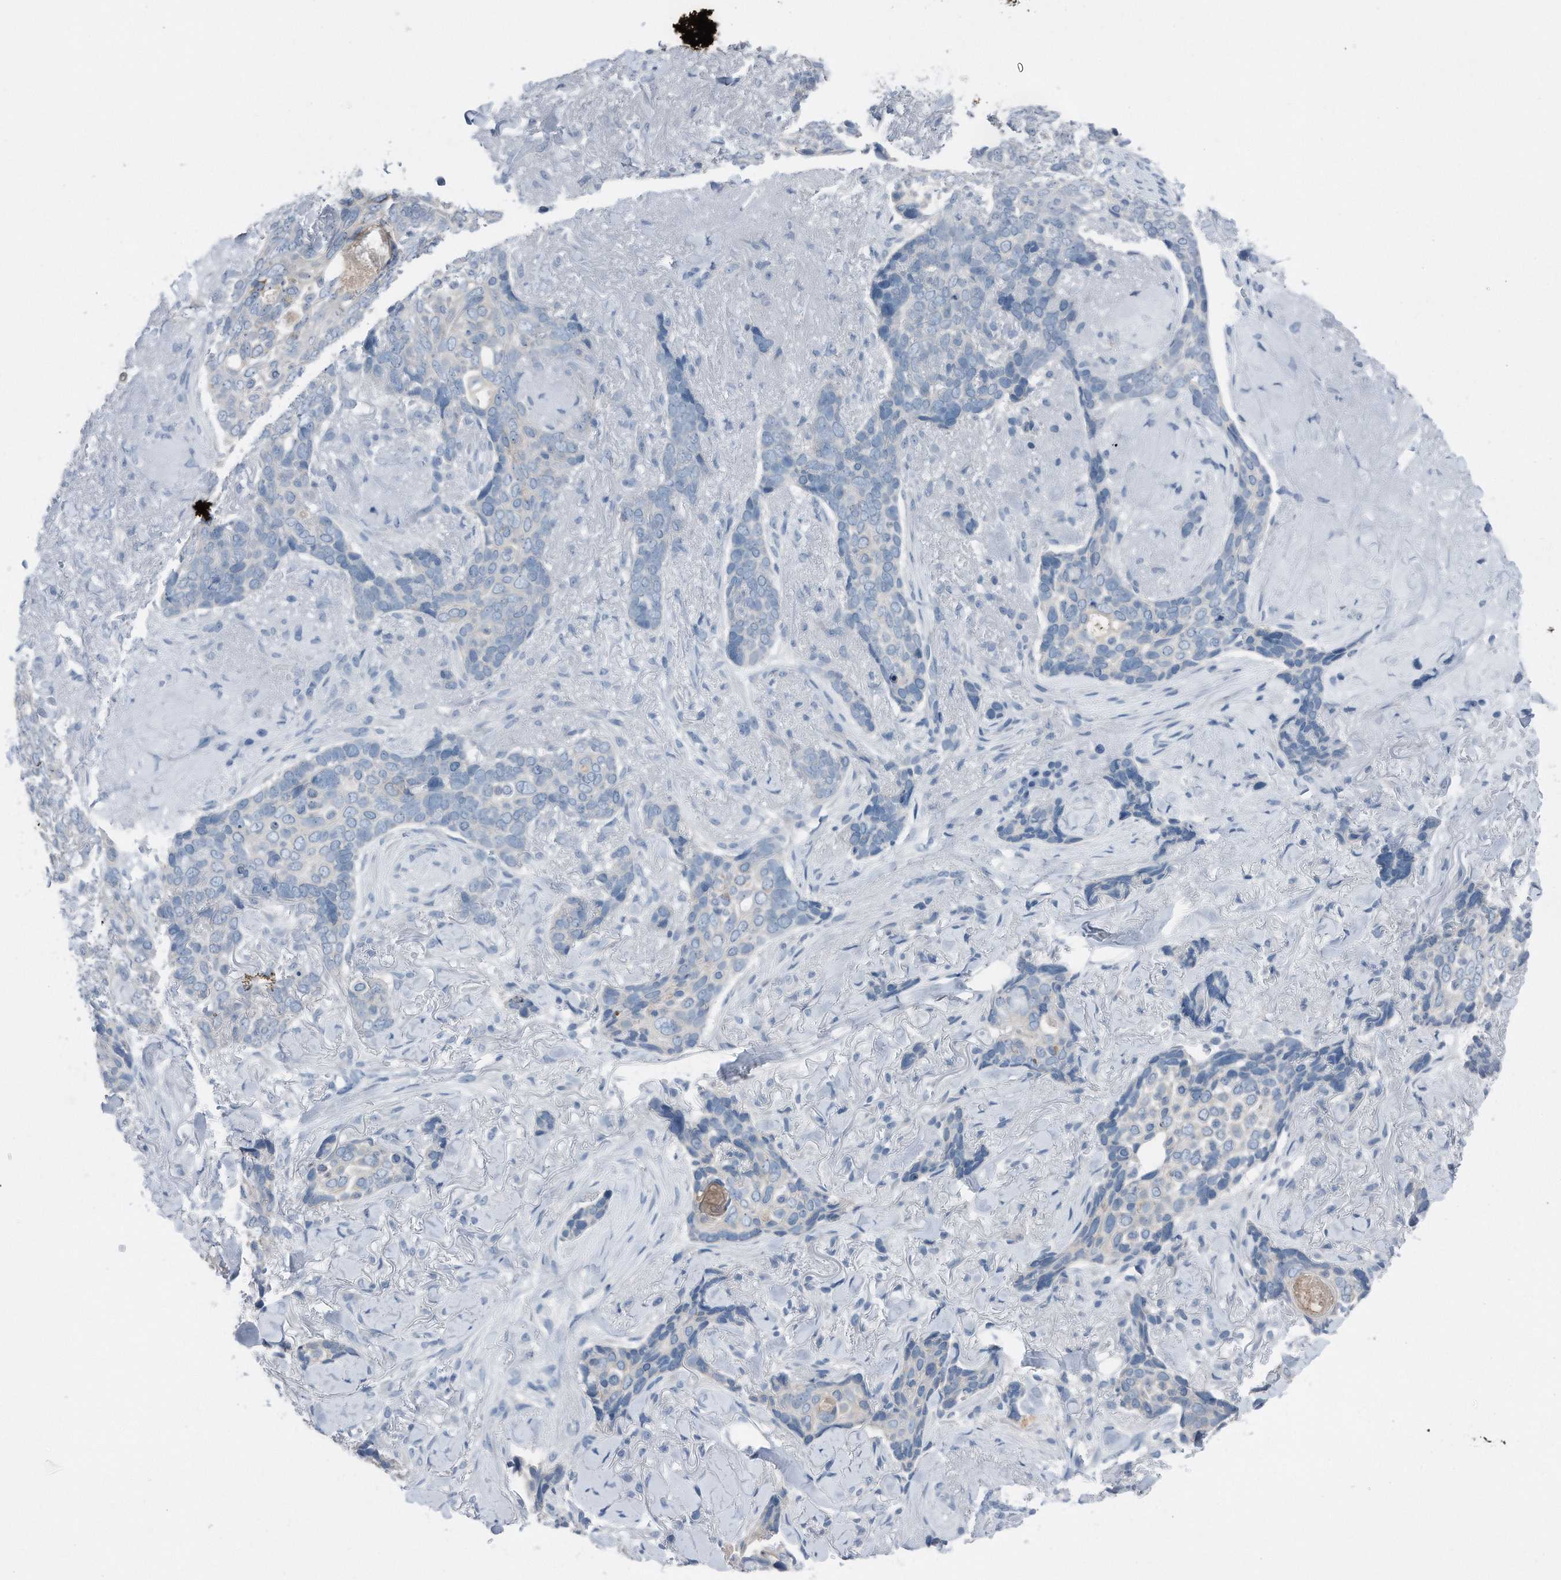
{"staining": {"intensity": "negative", "quantity": "none", "location": "none"}, "tissue": "skin cancer", "cell_type": "Tumor cells", "image_type": "cancer", "snomed": [{"axis": "morphology", "description": "Basal cell carcinoma"}, {"axis": "topography", "description": "Skin"}], "caption": "An immunohistochemistry (IHC) micrograph of skin cancer (basal cell carcinoma) is shown. There is no staining in tumor cells of skin cancer (basal cell carcinoma).", "gene": "YRDC", "patient": {"sex": "female", "age": 82}}